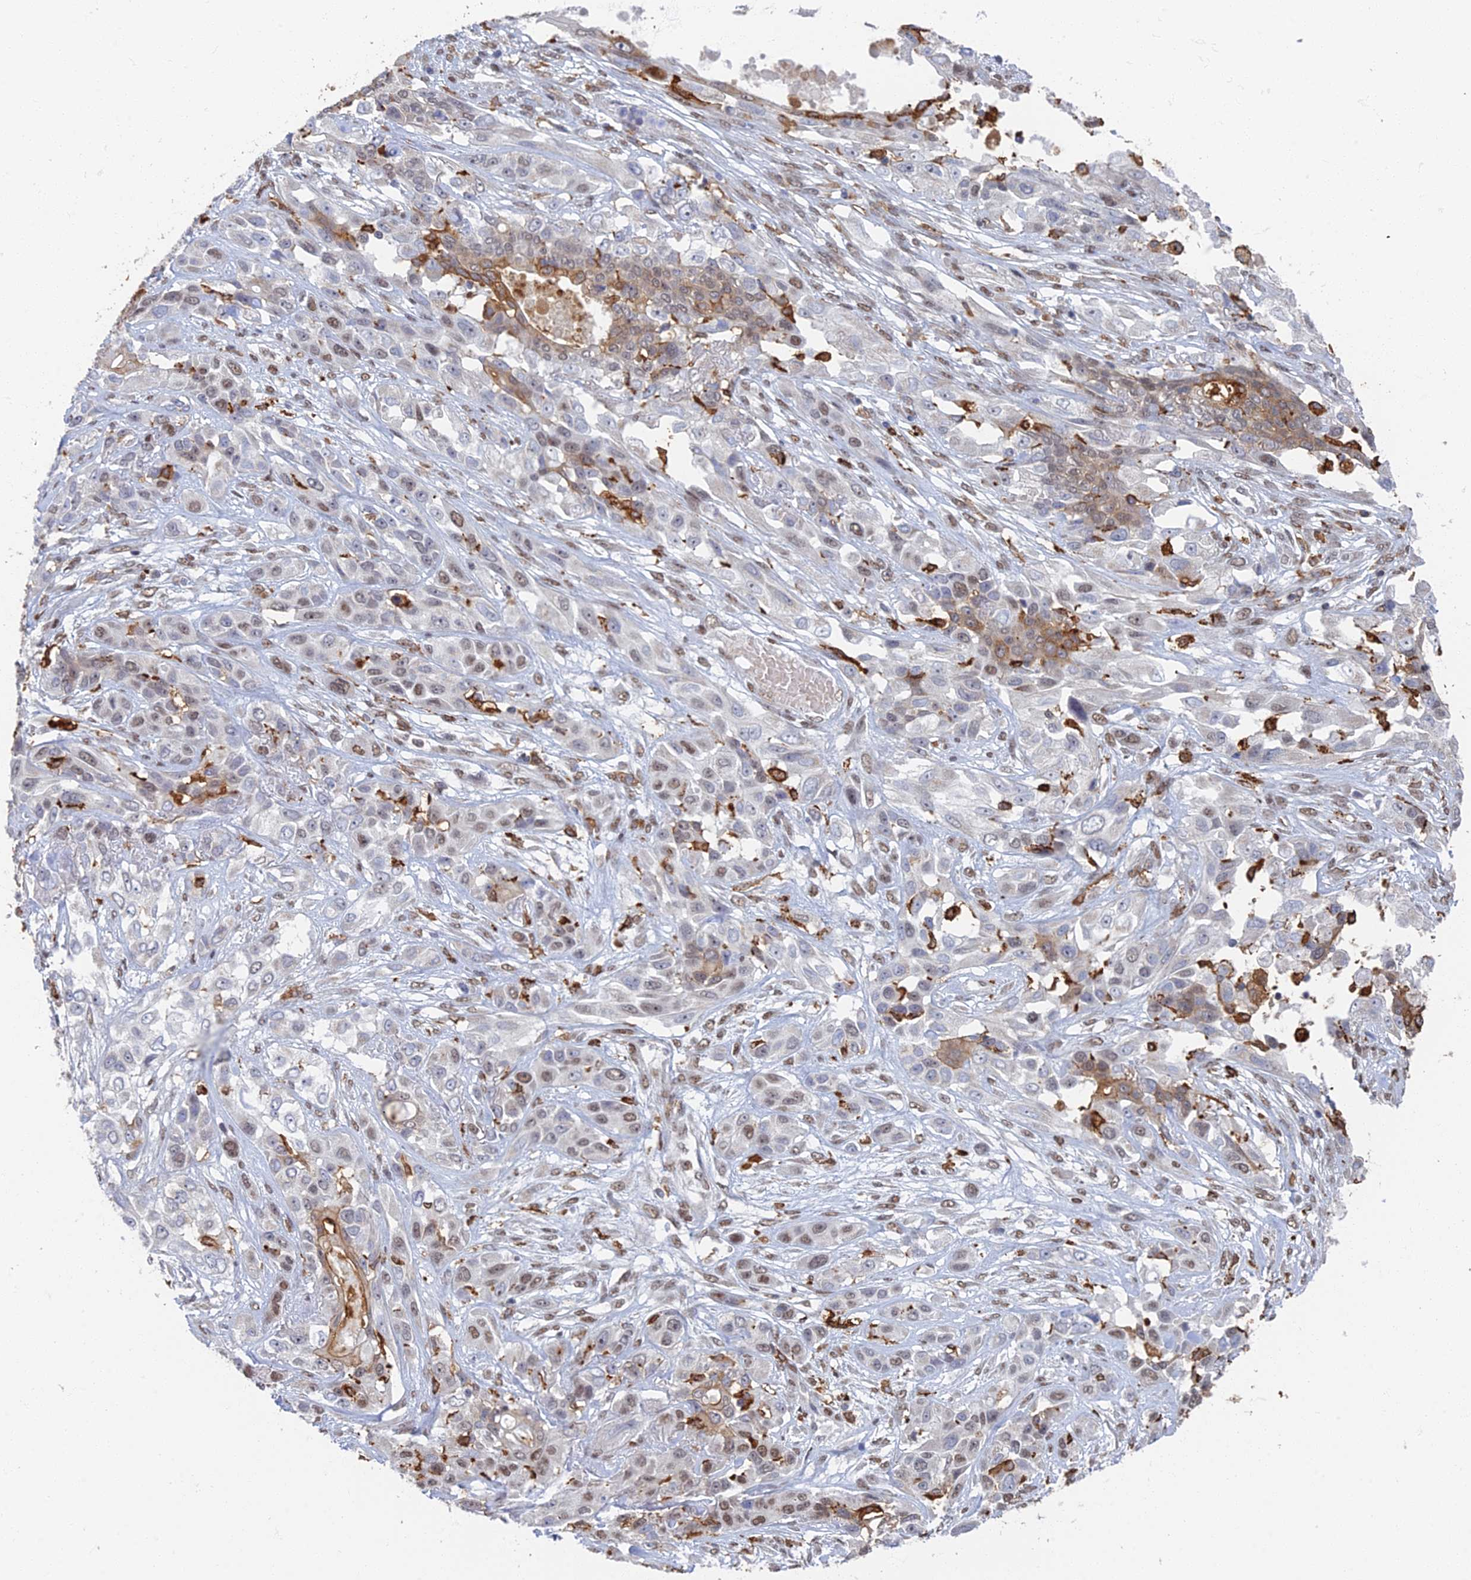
{"staining": {"intensity": "weak", "quantity": "<25%", "location": "nuclear"}, "tissue": "lung cancer", "cell_type": "Tumor cells", "image_type": "cancer", "snomed": [{"axis": "morphology", "description": "Squamous cell carcinoma, NOS"}, {"axis": "topography", "description": "Lung"}], "caption": "Immunohistochemistry (IHC) micrograph of human lung cancer stained for a protein (brown), which demonstrates no expression in tumor cells.", "gene": "GPATCH1", "patient": {"sex": "female", "age": 70}}